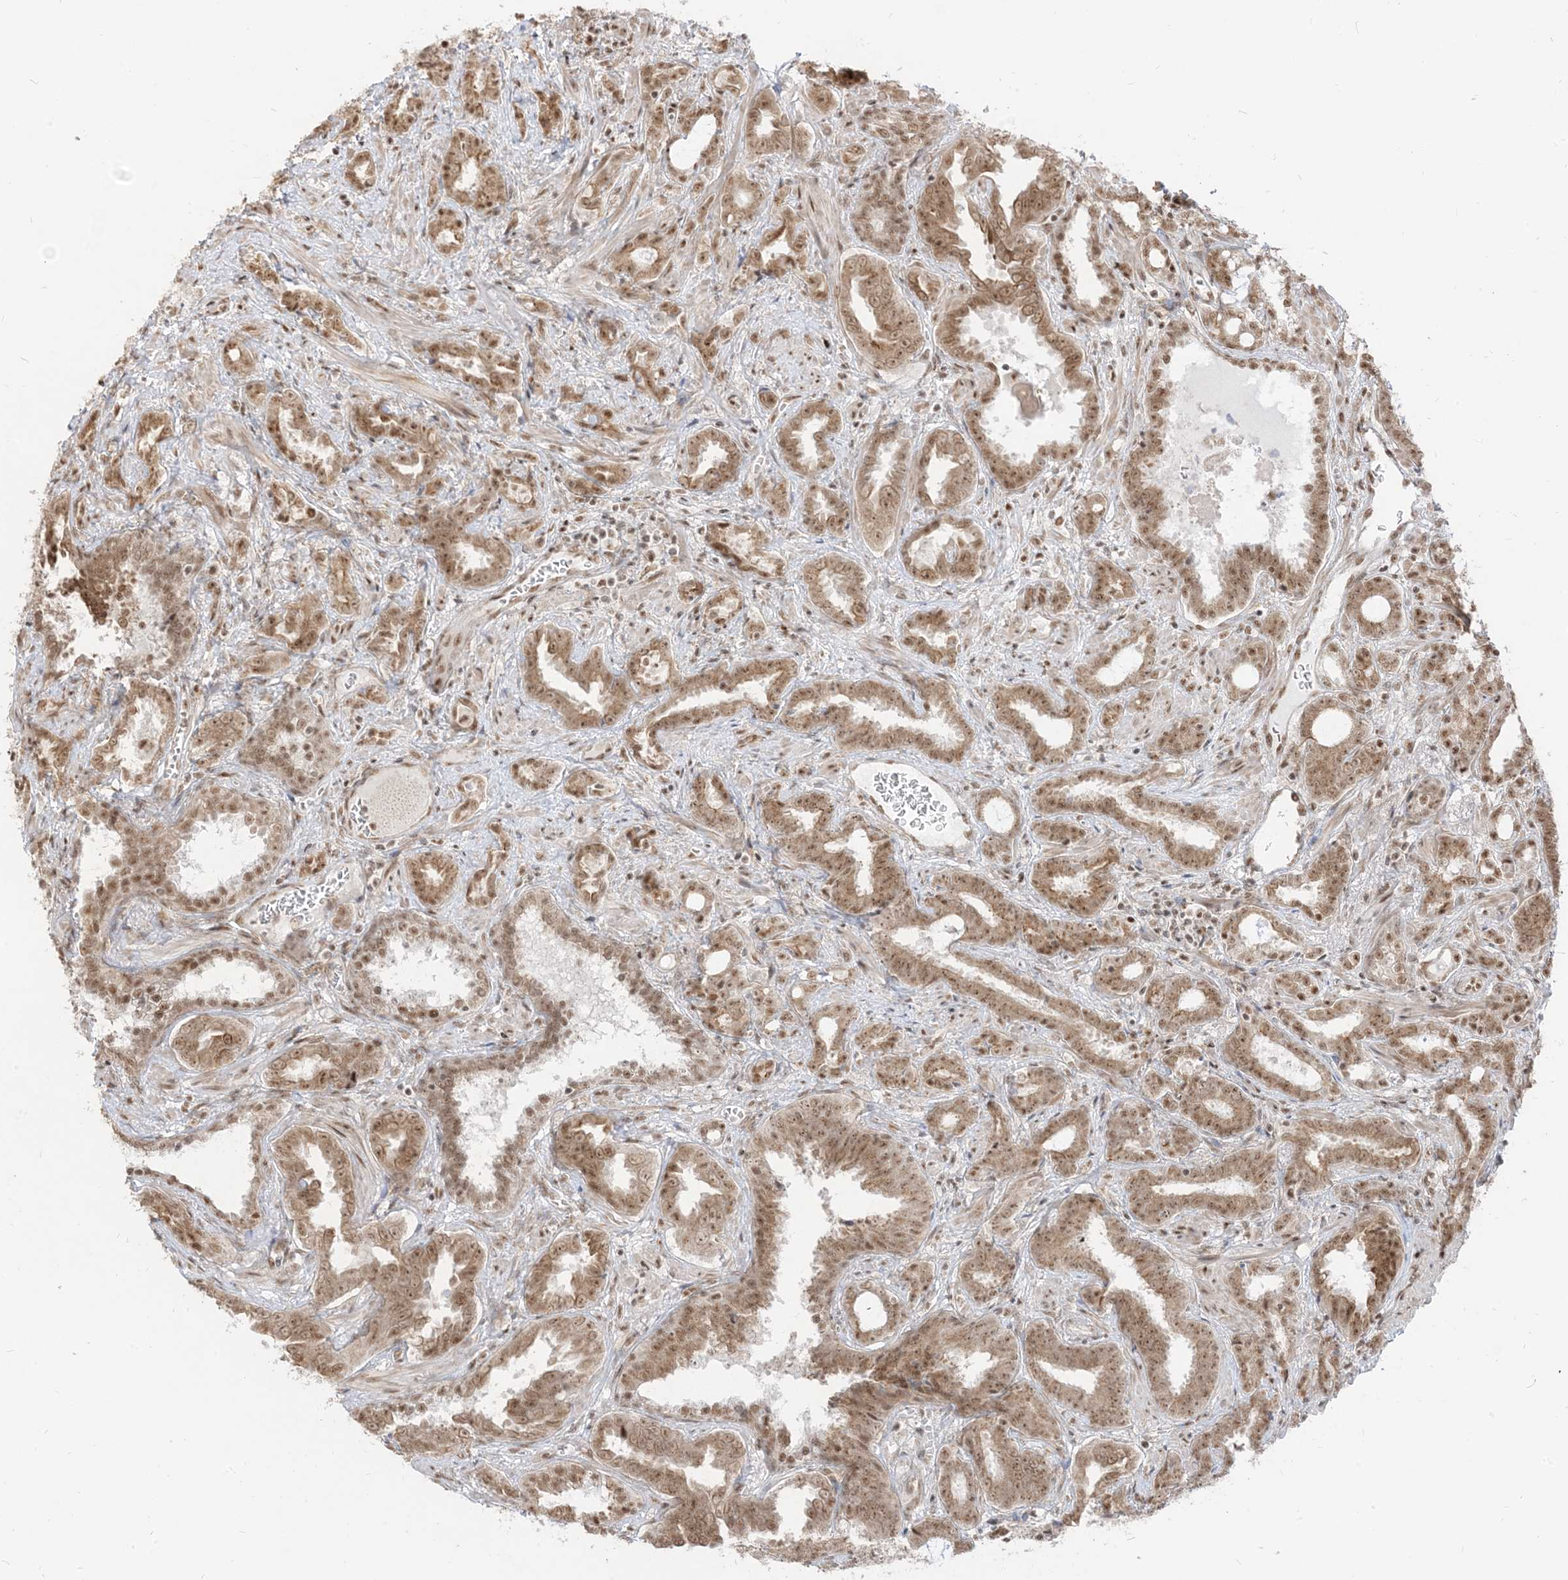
{"staining": {"intensity": "moderate", "quantity": ">75%", "location": "cytoplasmic/membranous,nuclear"}, "tissue": "prostate cancer", "cell_type": "Tumor cells", "image_type": "cancer", "snomed": [{"axis": "morphology", "description": "Adenocarcinoma, High grade"}, {"axis": "topography", "description": "Prostate and seminal vesicle, NOS"}], "caption": "This is an image of immunohistochemistry staining of prostate cancer (high-grade adenocarcinoma), which shows moderate expression in the cytoplasmic/membranous and nuclear of tumor cells.", "gene": "ARGLU1", "patient": {"sex": "male", "age": 67}}